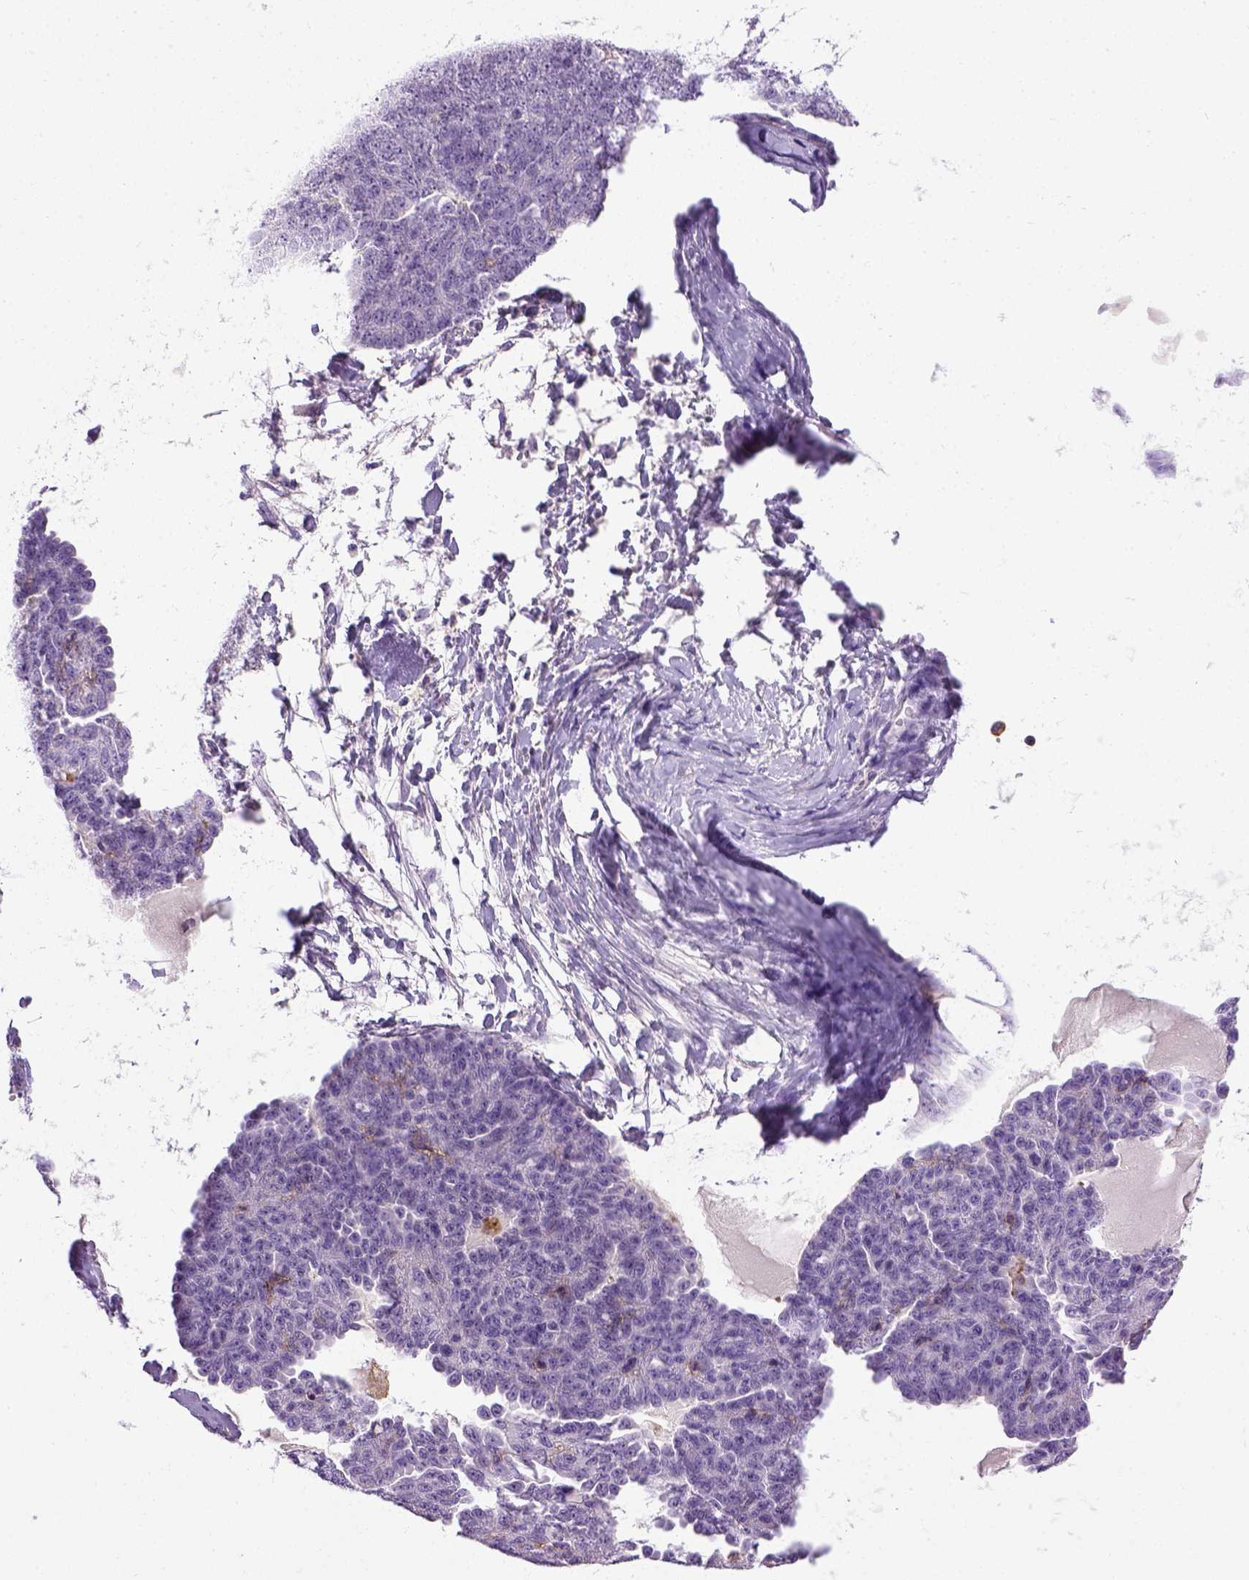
{"staining": {"intensity": "negative", "quantity": "none", "location": "none"}, "tissue": "ovarian cancer", "cell_type": "Tumor cells", "image_type": "cancer", "snomed": [{"axis": "morphology", "description": "Cystadenocarcinoma, serous, NOS"}, {"axis": "topography", "description": "Ovary"}], "caption": "This is an immunohistochemistry image of ovarian serous cystadenocarcinoma. There is no staining in tumor cells.", "gene": "ITGAX", "patient": {"sex": "female", "age": 71}}